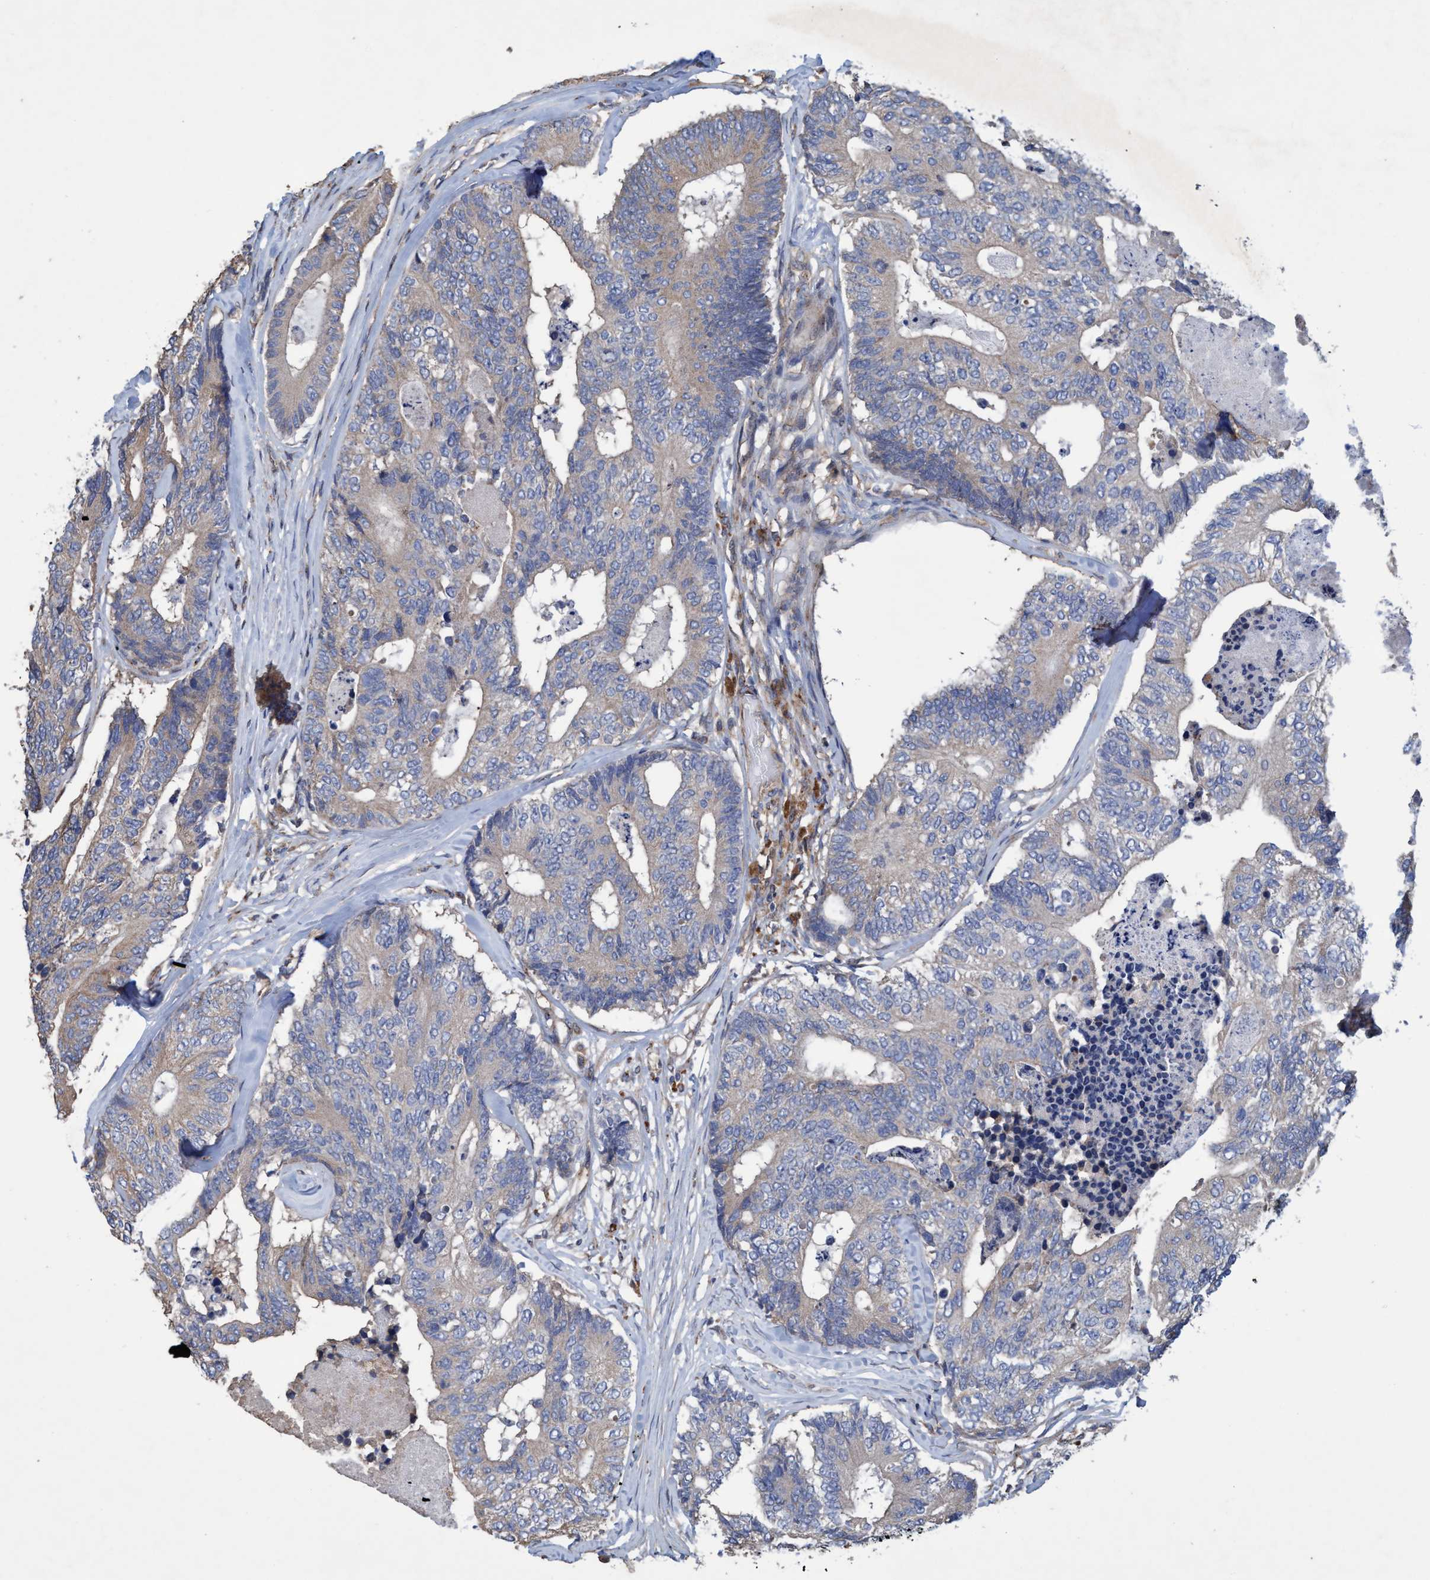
{"staining": {"intensity": "weak", "quantity": "<25%", "location": "cytoplasmic/membranous"}, "tissue": "colorectal cancer", "cell_type": "Tumor cells", "image_type": "cancer", "snomed": [{"axis": "morphology", "description": "Adenocarcinoma, NOS"}, {"axis": "topography", "description": "Colon"}], "caption": "Tumor cells show no significant positivity in colorectal cancer (adenocarcinoma). The staining was performed using DAB (3,3'-diaminobenzidine) to visualize the protein expression in brown, while the nuclei were stained in blue with hematoxylin (Magnification: 20x).", "gene": "BICD2", "patient": {"sex": "female", "age": 67}}